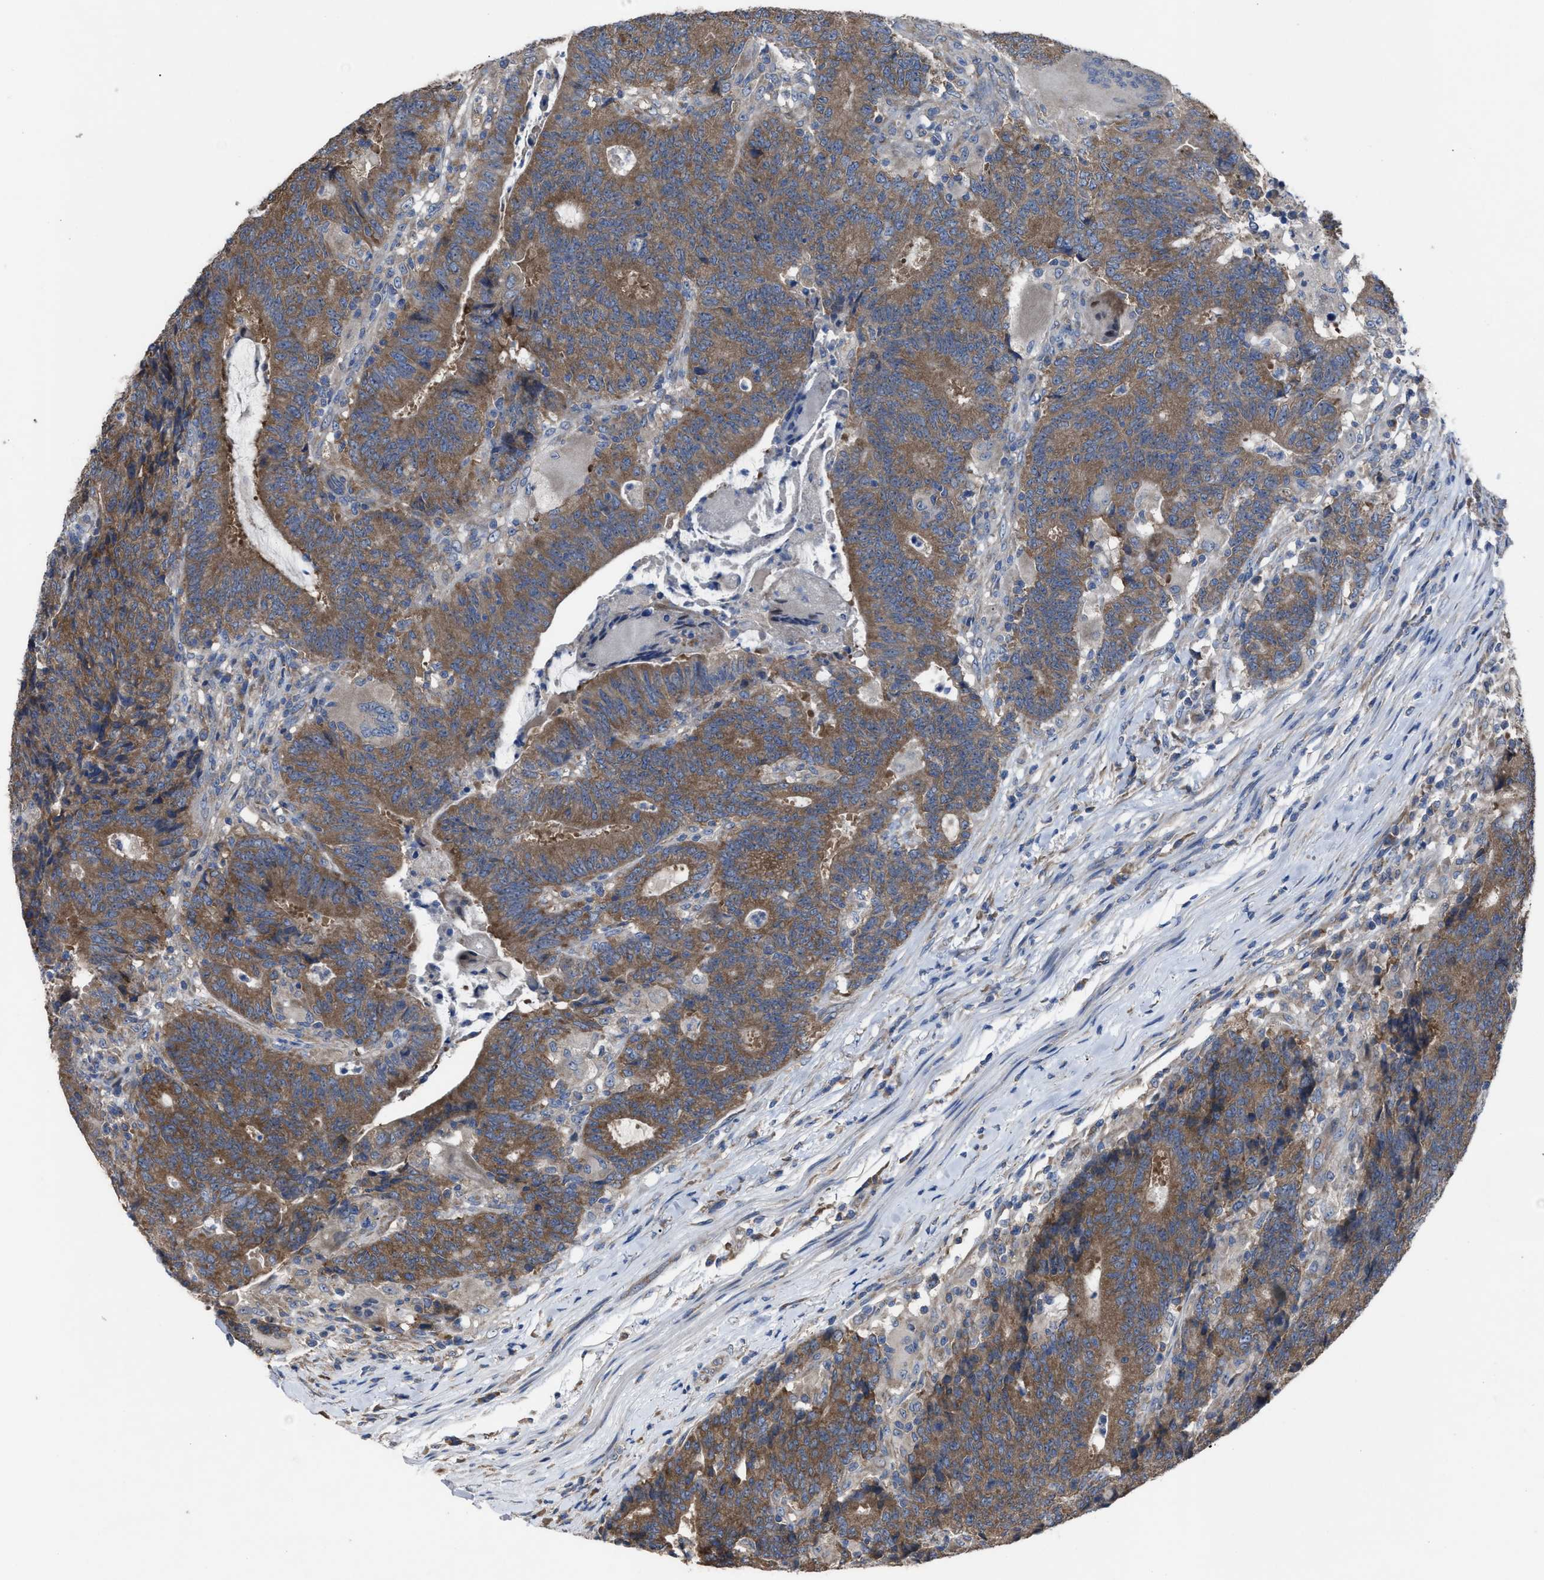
{"staining": {"intensity": "moderate", "quantity": ">75%", "location": "cytoplasmic/membranous"}, "tissue": "colorectal cancer", "cell_type": "Tumor cells", "image_type": "cancer", "snomed": [{"axis": "morphology", "description": "Normal tissue, NOS"}, {"axis": "morphology", "description": "Adenocarcinoma, NOS"}, {"axis": "topography", "description": "Colon"}], "caption": "Tumor cells exhibit medium levels of moderate cytoplasmic/membranous expression in about >75% of cells in human colorectal adenocarcinoma.", "gene": "UPF1", "patient": {"sex": "female", "age": 75}}